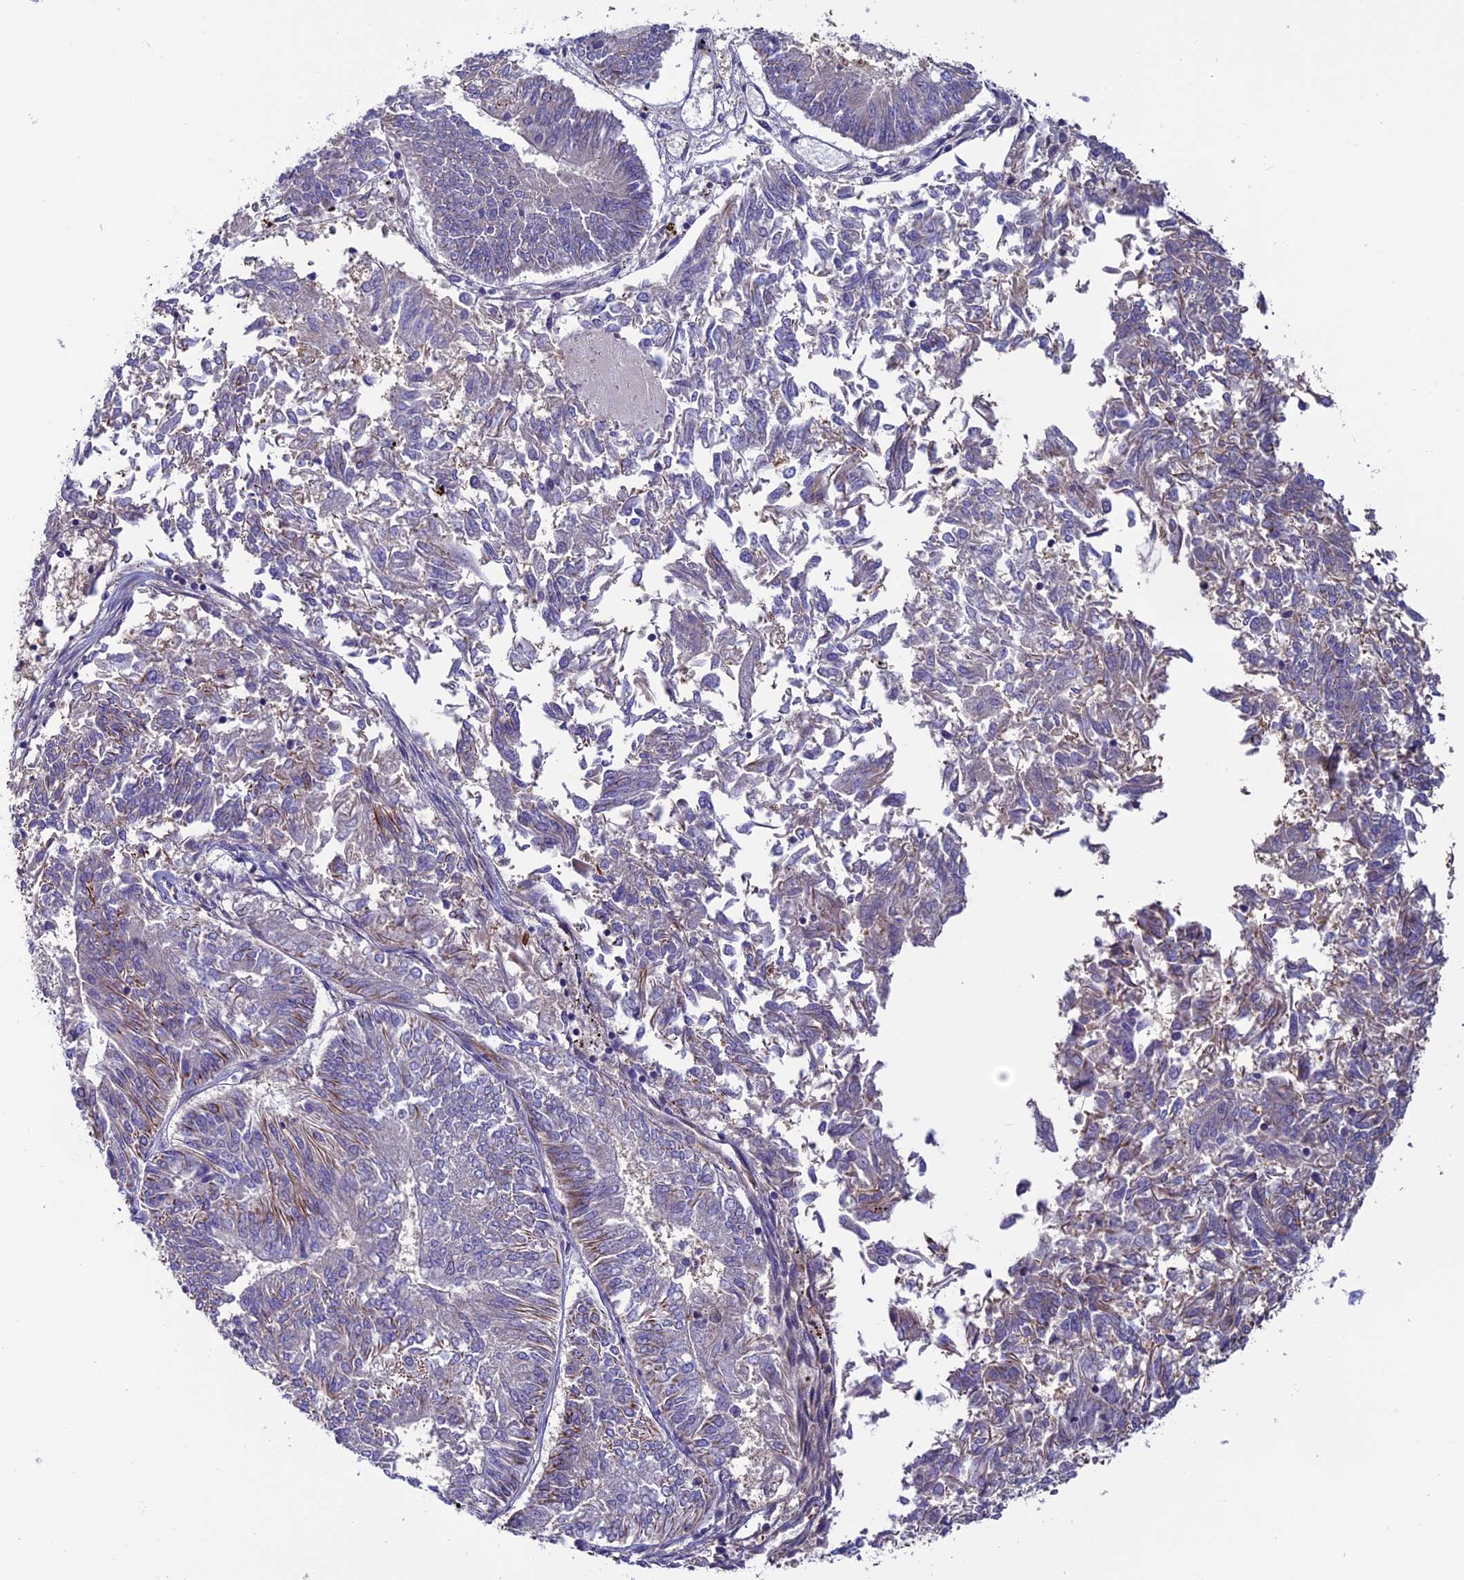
{"staining": {"intensity": "weak", "quantity": "<25%", "location": "cytoplasmic/membranous"}, "tissue": "endometrial cancer", "cell_type": "Tumor cells", "image_type": "cancer", "snomed": [{"axis": "morphology", "description": "Adenocarcinoma, NOS"}, {"axis": "topography", "description": "Endometrium"}], "caption": "Immunohistochemistry of adenocarcinoma (endometrial) demonstrates no positivity in tumor cells.", "gene": "PDILT", "patient": {"sex": "female", "age": 58}}